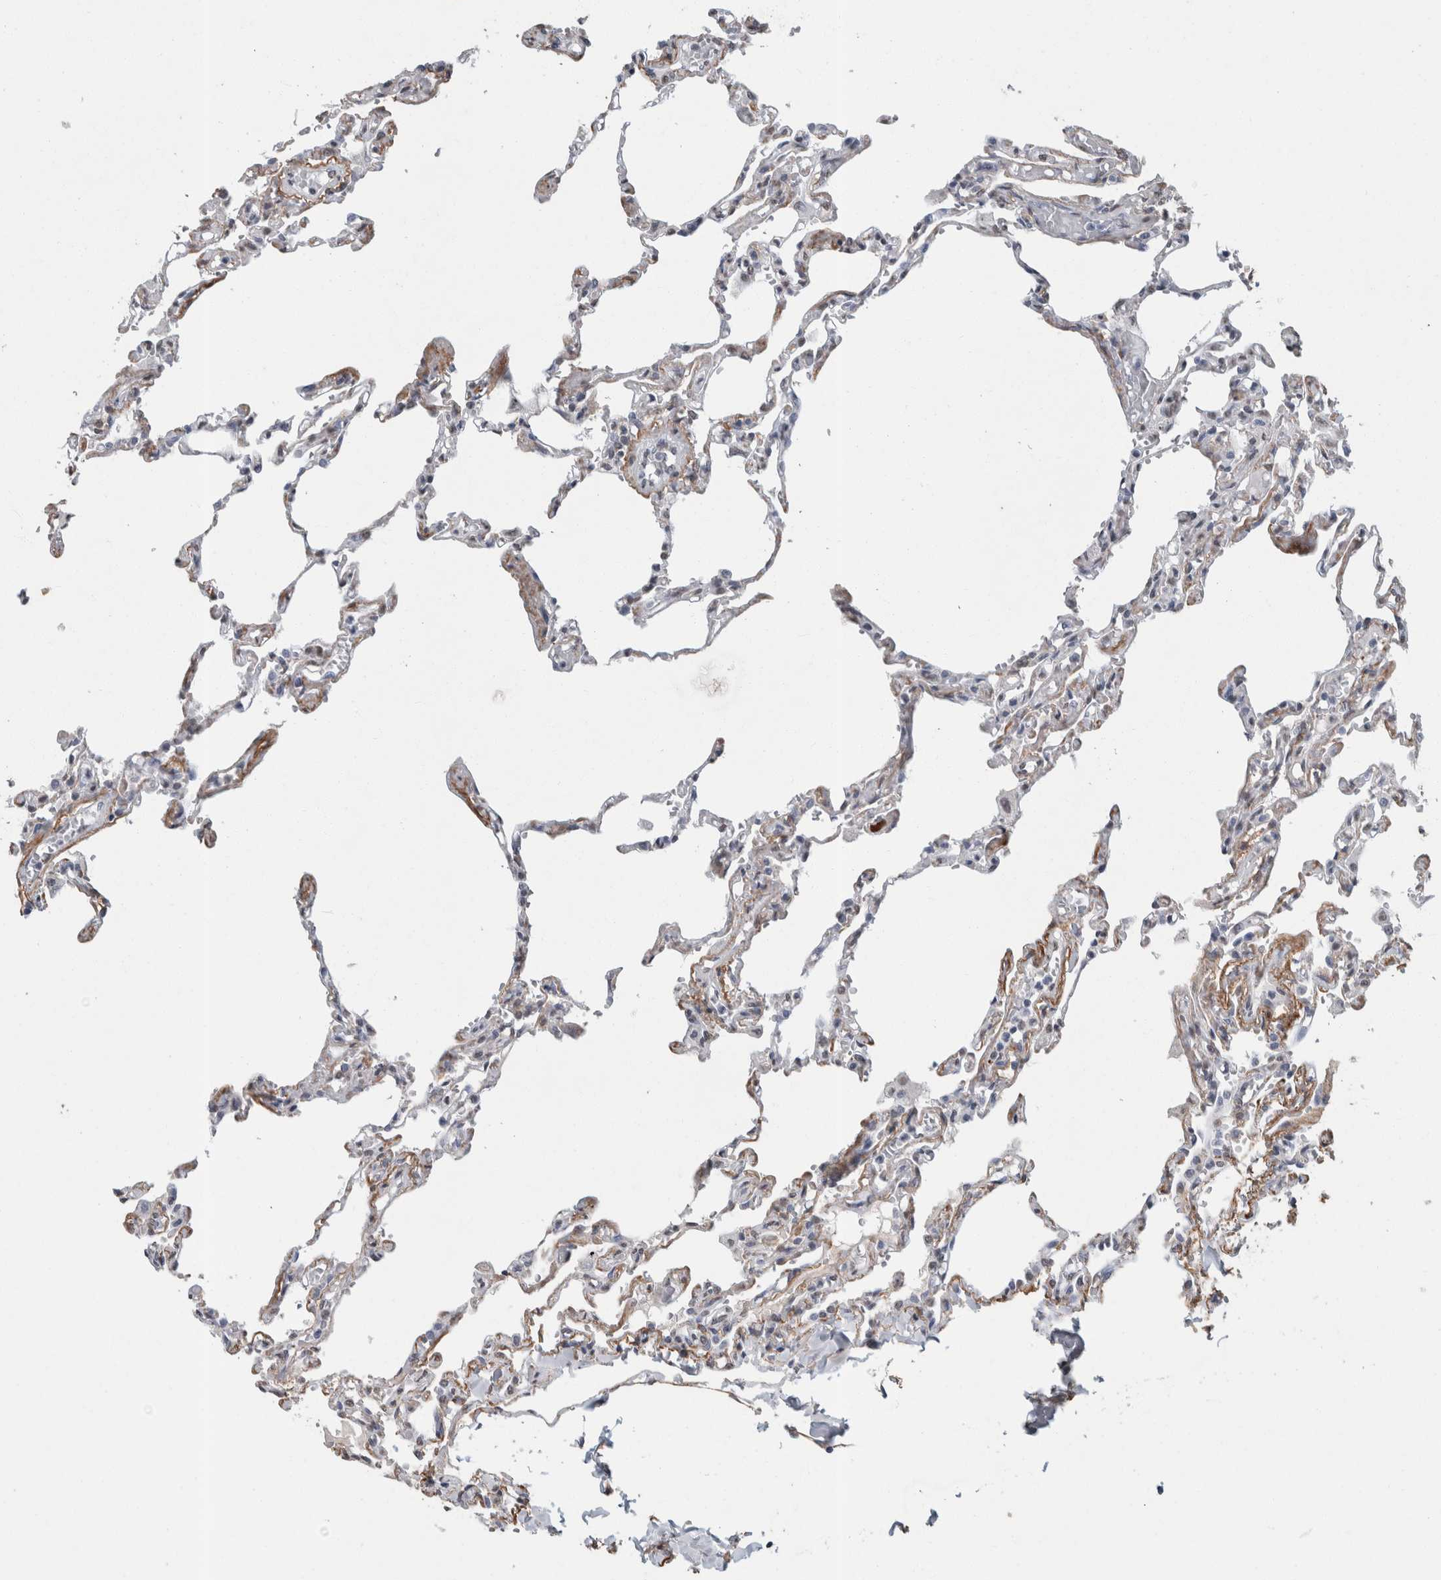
{"staining": {"intensity": "weak", "quantity": "<25%", "location": "cytoplasmic/membranous,nuclear"}, "tissue": "lung", "cell_type": "Alveolar cells", "image_type": "normal", "snomed": [{"axis": "morphology", "description": "Normal tissue, NOS"}, {"axis": "topography", "description": "Lung"}], "caption": "This is a histopathology image of immunohistochemistry (IHC) staining of unremarkable lung, which shows no staining in alveolar cells.", "gene": "LTBP1", "patient": {"sex": "male", "age": 21}}